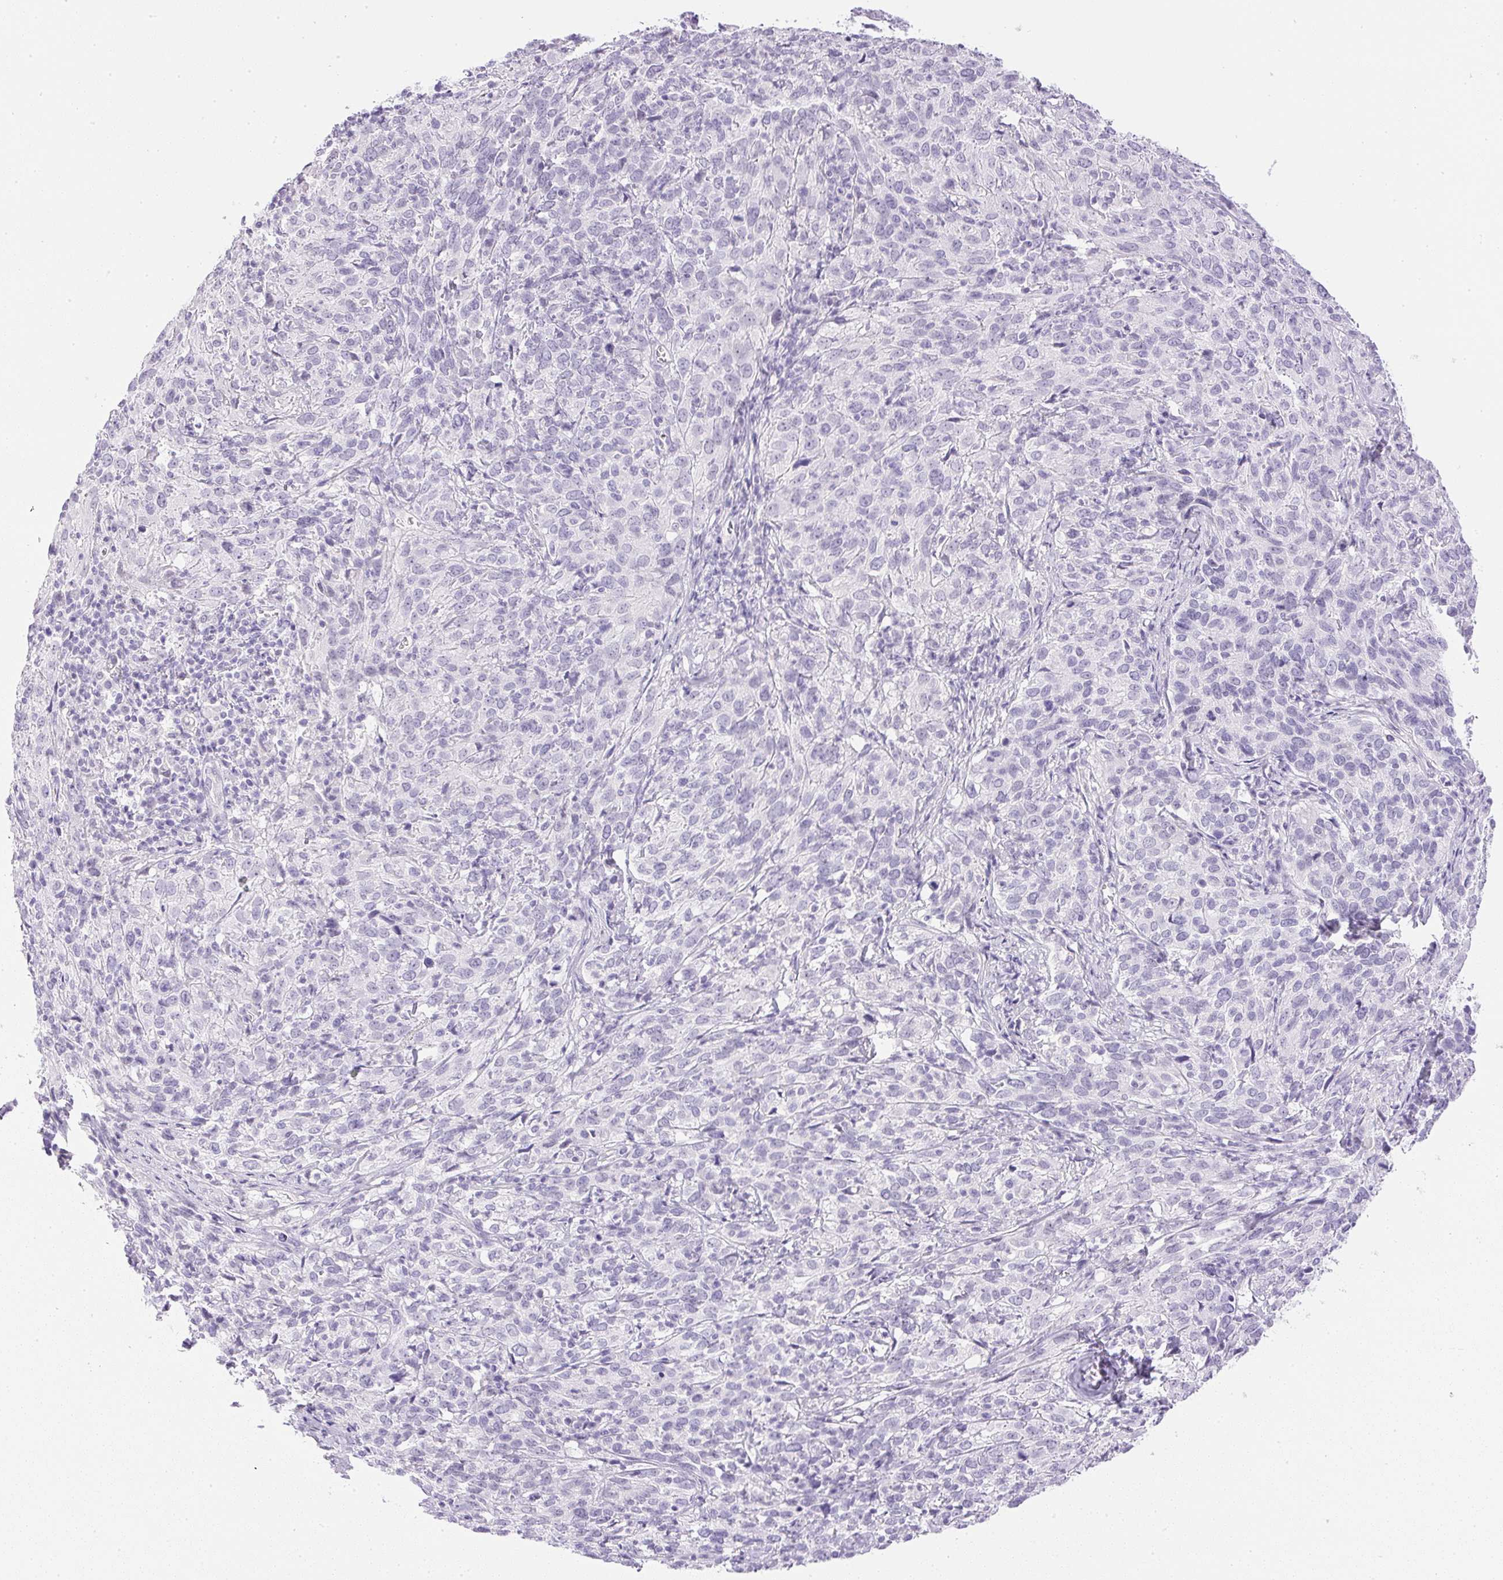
{"staining": {"intensity": "negative", "quantity": "none", "location": "none"}, "tissue": "cervical cancer", "cell_type": "Tumor cells", "image_type": "cancer", "snomed": [{"axis": "morphology", "description": "Squamous cell carcinoma, NOS"}, {"axis": "topography", "description": "Cervix"}], "caption": "The immunohistochemistry histopathology image has no significant staining in tumor cells of squamous cell carcinoma (cervical) tissue.", "gene": "CPB1", "patient": {"sex": "female", "age": 51}}